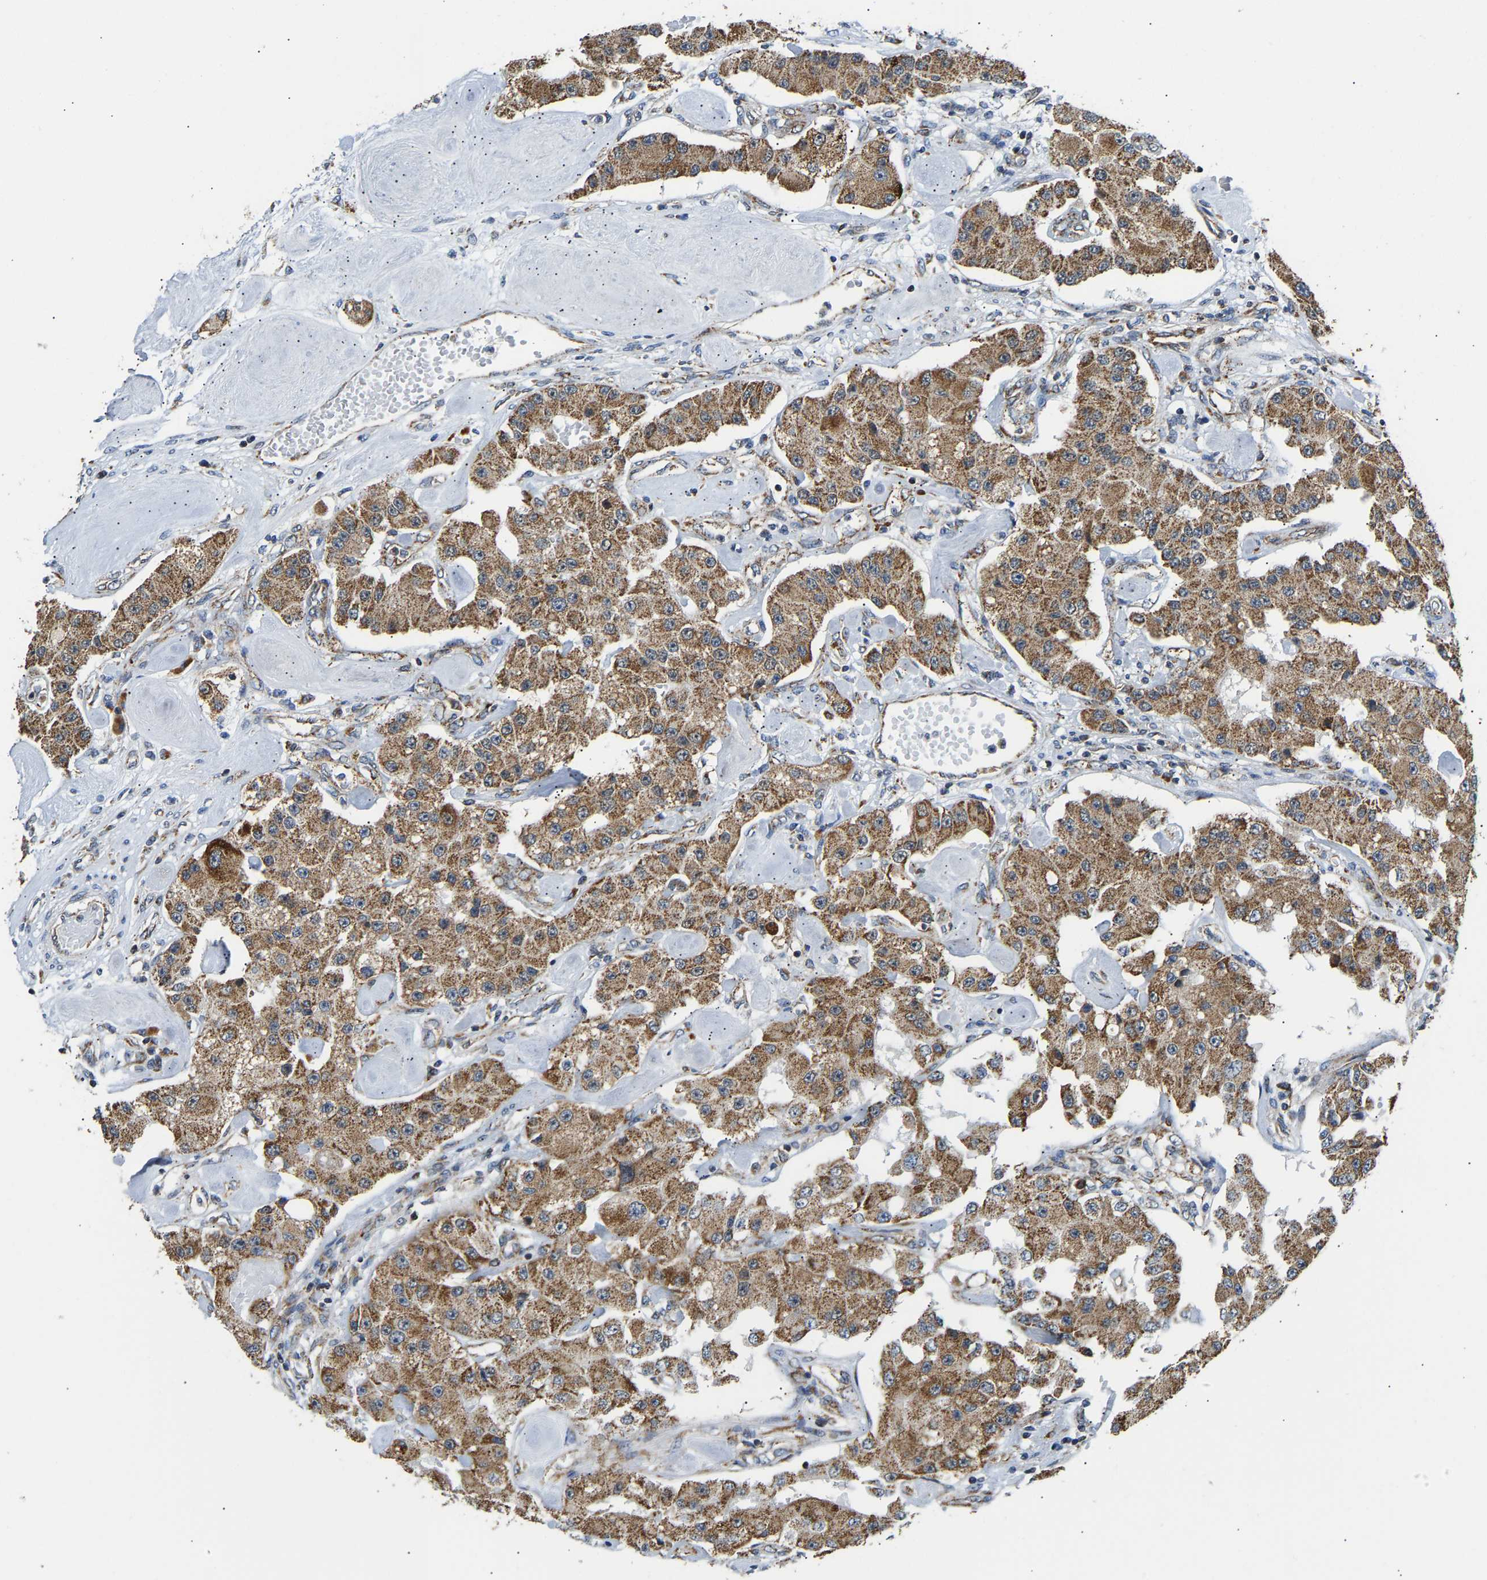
{"staining": {"intensity": "moderate", "quantity": ">75%", "location": "cytoplasmic/membranous"}, "tissue": "carcinoid", "cell_type": "Tumor cells", "image_type": "cancer", "snomed": [{"axis": "morphology", "description": "Carcinoid, malignant, NOS"}, {"axis": "topography", "description": "Pancreas"}], "caption": "This histopathology image shows IHC staining of malignant carcinoid, with medium moderate cytoplasmic/membranous expression in about >75% of tumor cells.", "gene": "GIMAP7", "patient": {"sex": "male", "age": 41}}